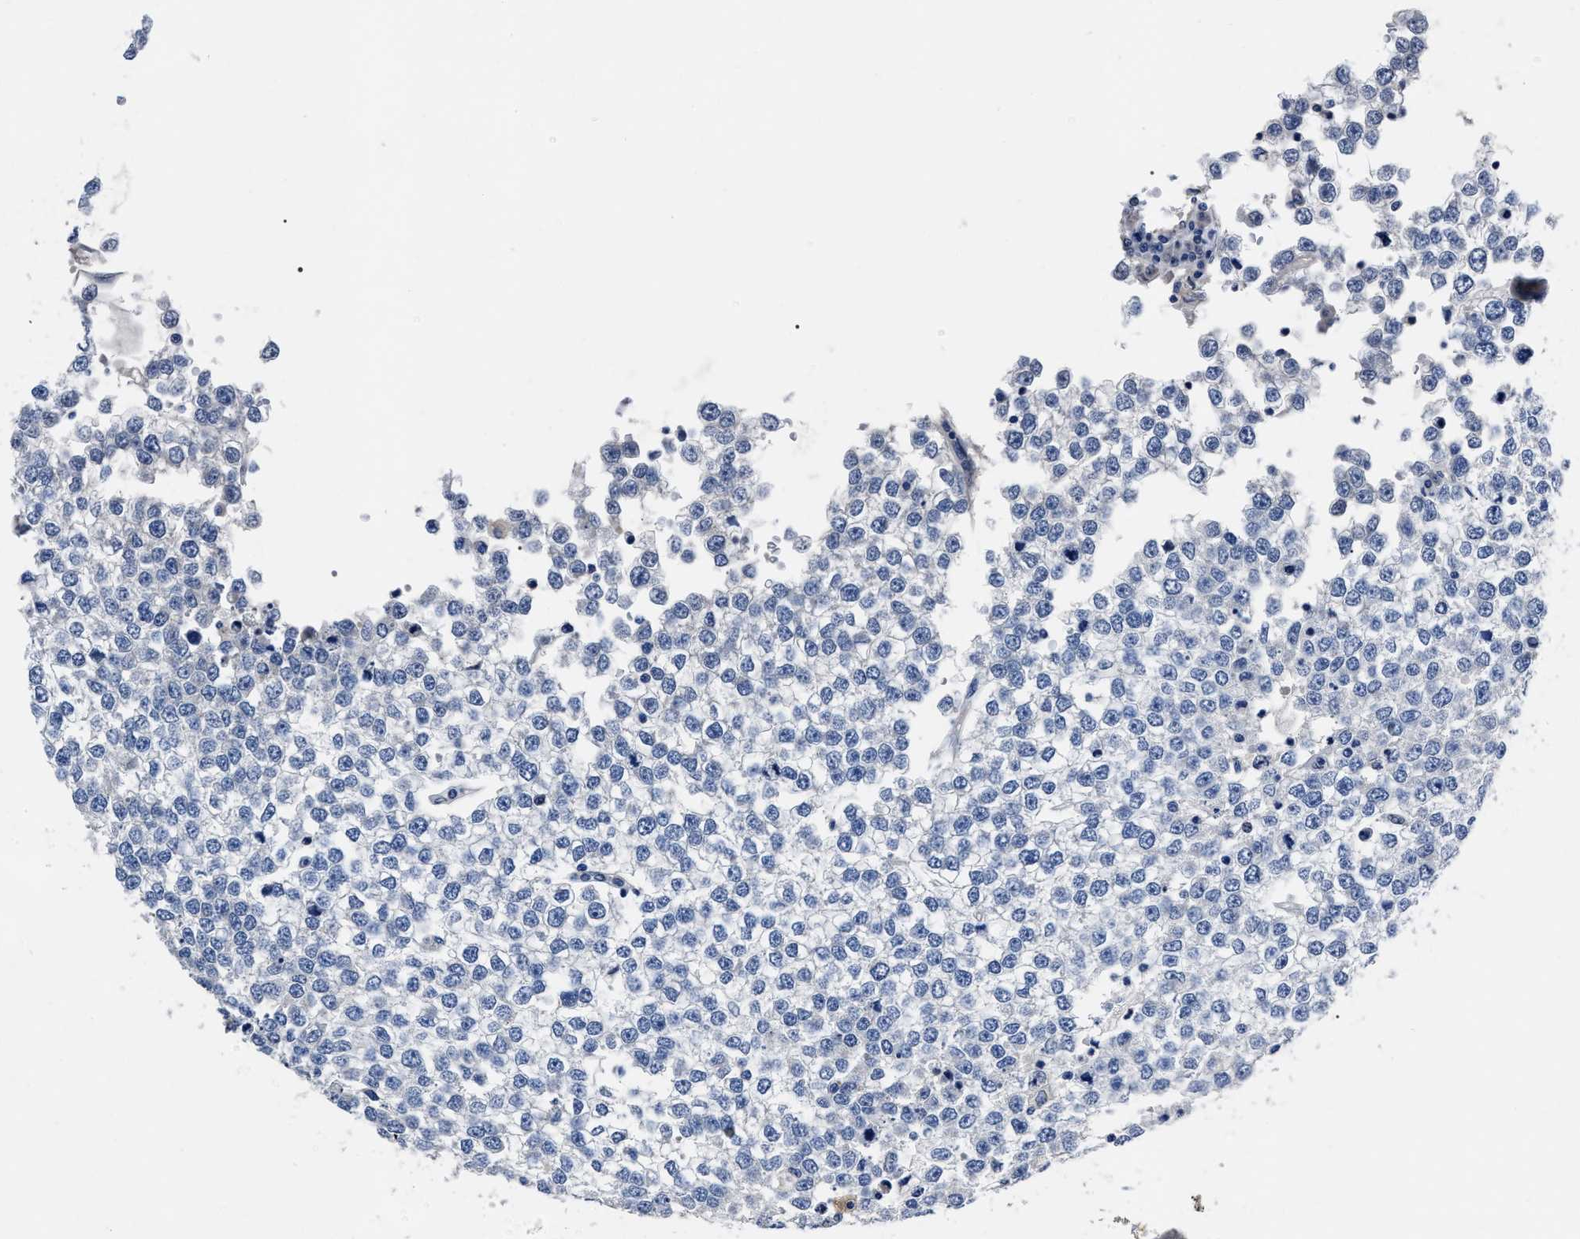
{"staining": {"intensity": "negative", "quantity": "none", "location": "none"}, "tissue": "testis cancer", "cell_type": "Tumor cells", "image_type": "cancer", "snomed": [{"axis": "morphology", "description": "Seminoma, NOS"}, {"axis": "topography", "description": "Testis"}], "caption": "Immunohistochemistry histopathology image of neoplastic tissue: human seminoma (testis) stained with DAB demonstrates no significant protein expression in tumor cells.", "gene": "OR10G3", "patient": {"sex": "male", "age": 65}}